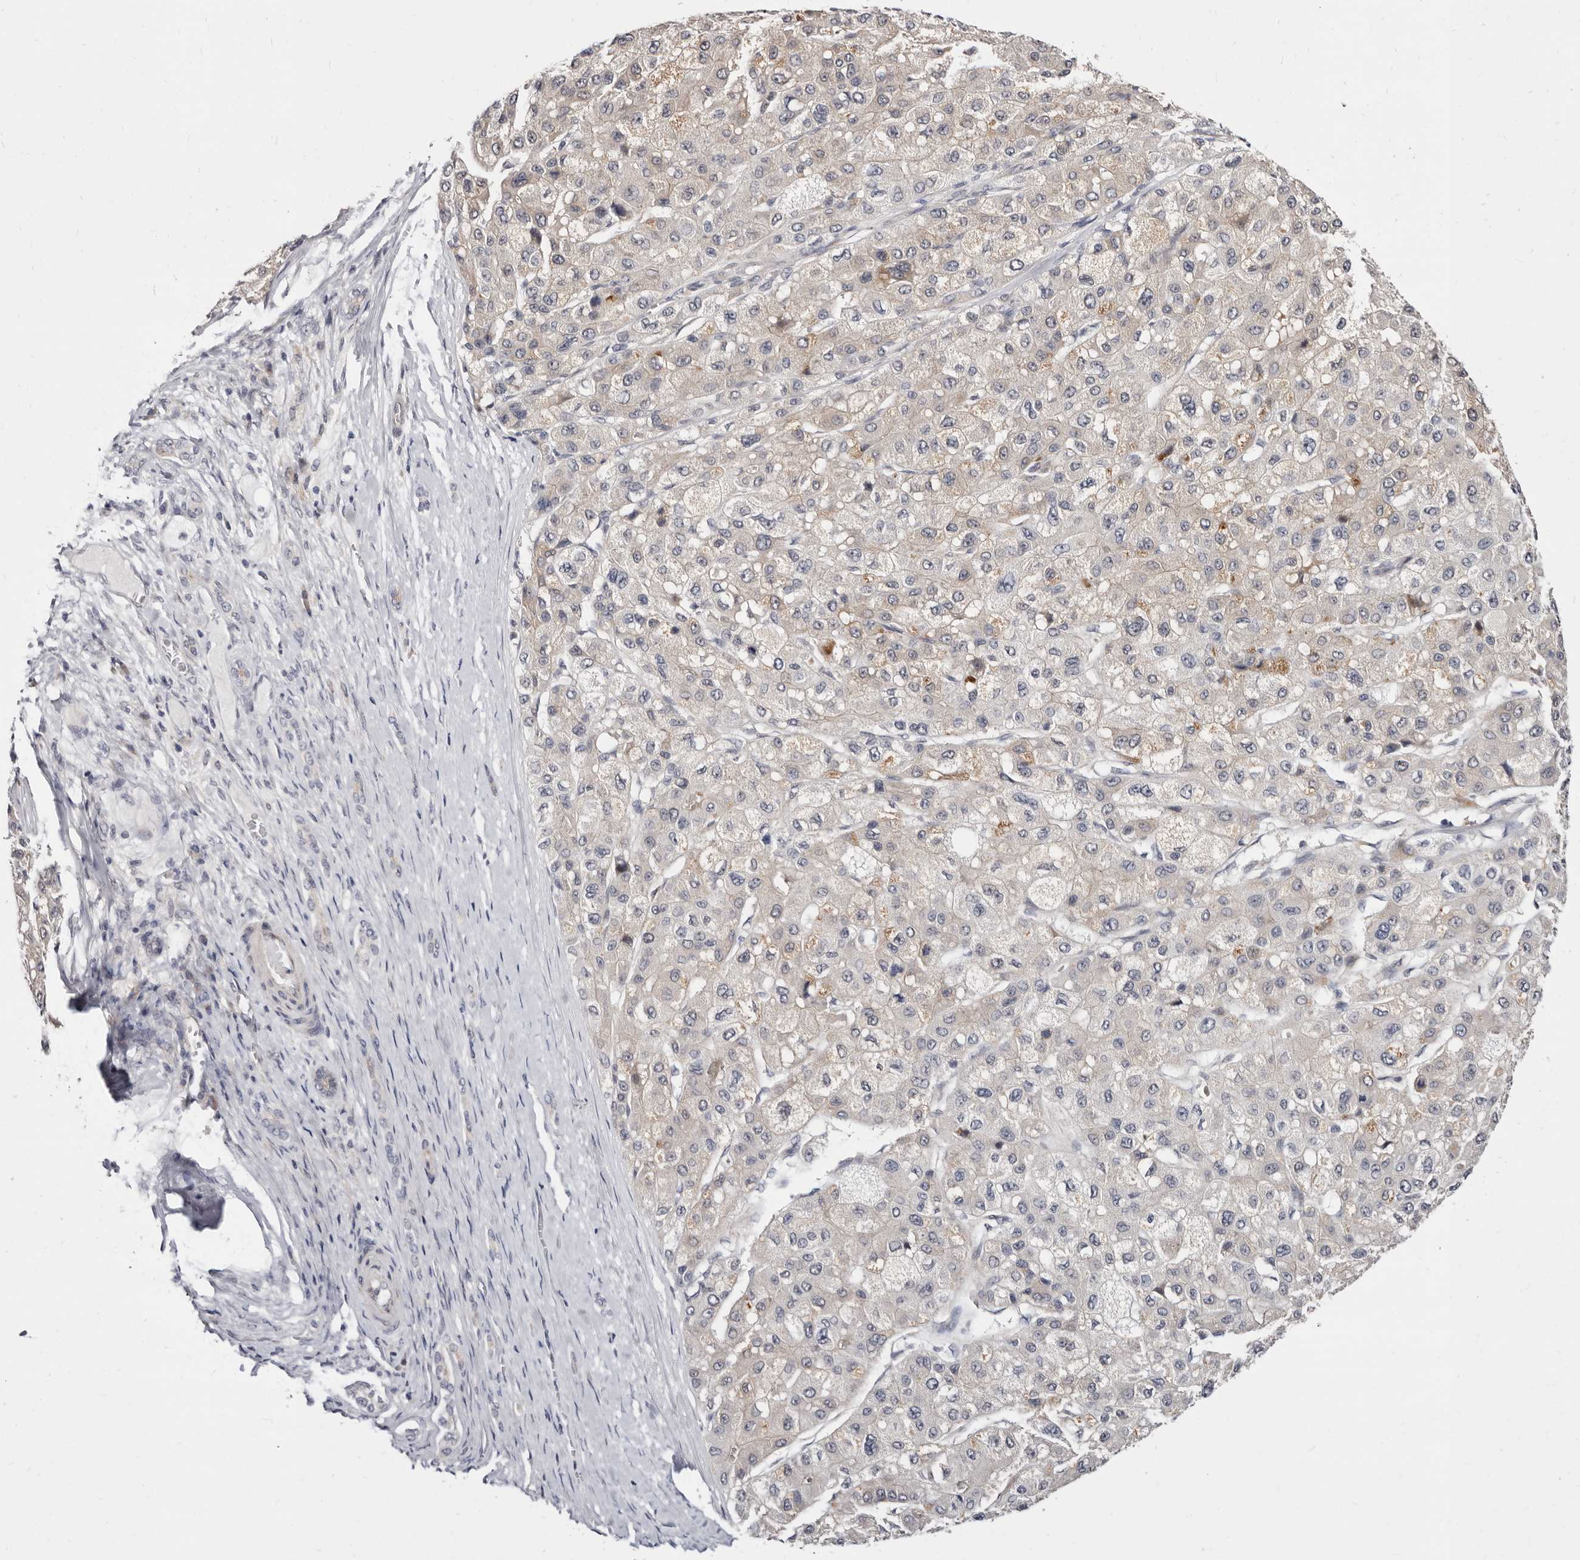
{"staining": {"intensity": "negative", "quantity": "none", "location": "none"}, "tissue": "liver cancer", "cell_type": "Tumor cells", "image_type": "cancer", "snomed": [{"axis": "morphology", "description": "Carcinoma, Hepatocellular, NOS"}, {"axis": "topography", "description": "Liver"}], "caption": "DAB (3,3'-diaminobenzidine) immunohistochemical staining of hepatocellular carcinoma (liver) displays no significant positivity in tumor cells.", "gene": "KLHL4", "patient": {"sex": "male", "age": 80}}